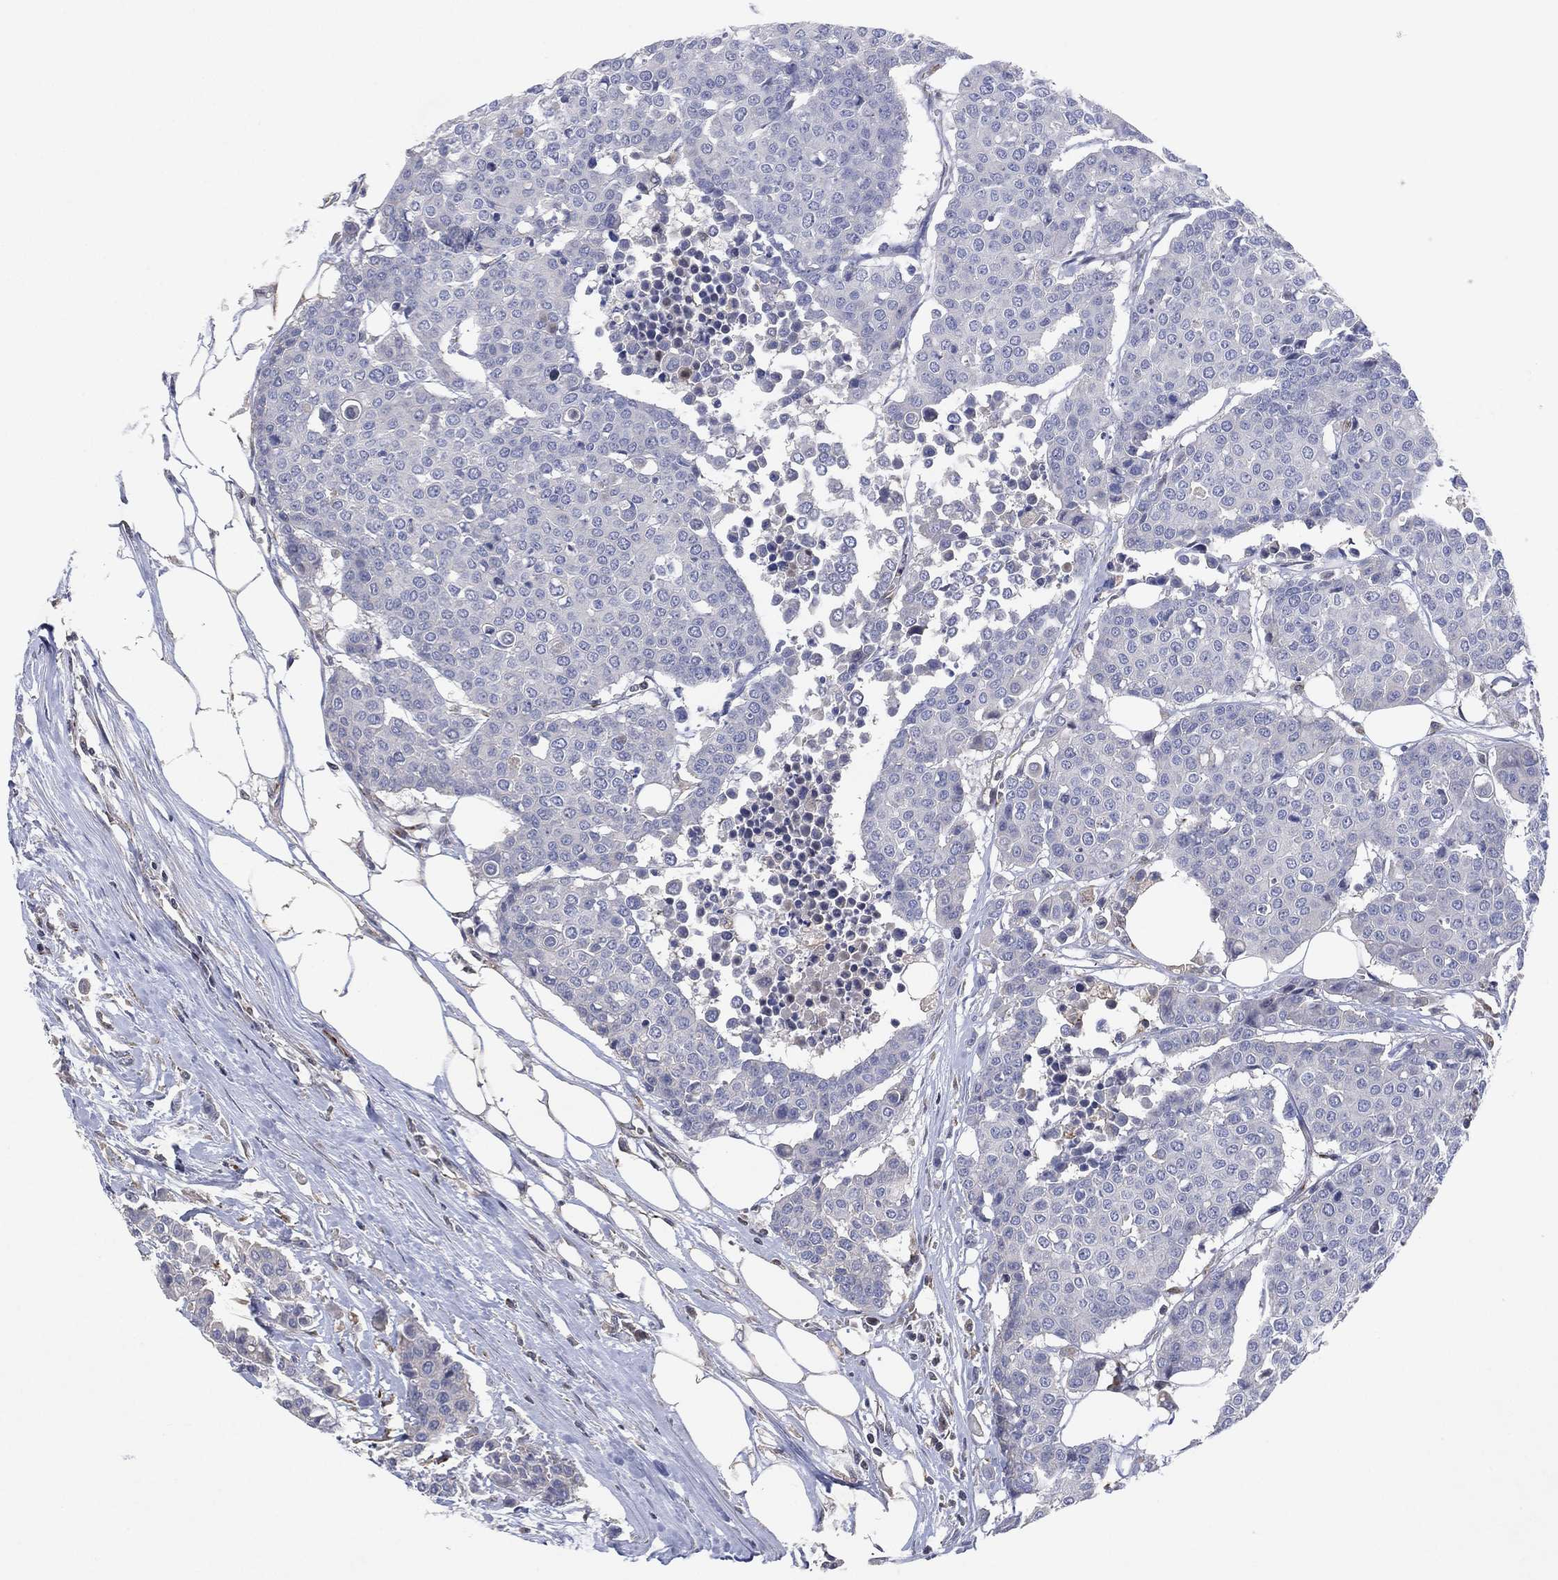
{"staining": {"intensity": "negative", "quantity": "none", "location": "none"}, "tissue": "carcinoid", "cell_type": "Tumor cells", "image_type": "cancer", "snomed": [{"axis": "morphology", "description": "Carcinoid, malignant, NOS"}, {"axis": "topography", "description": "Colon"}], "caption": "Immunohistochemistry of carcinoid displays no expression in tumor cells.", "gene": "FLI1", "patient": {"sex": "male", "age": 81}}